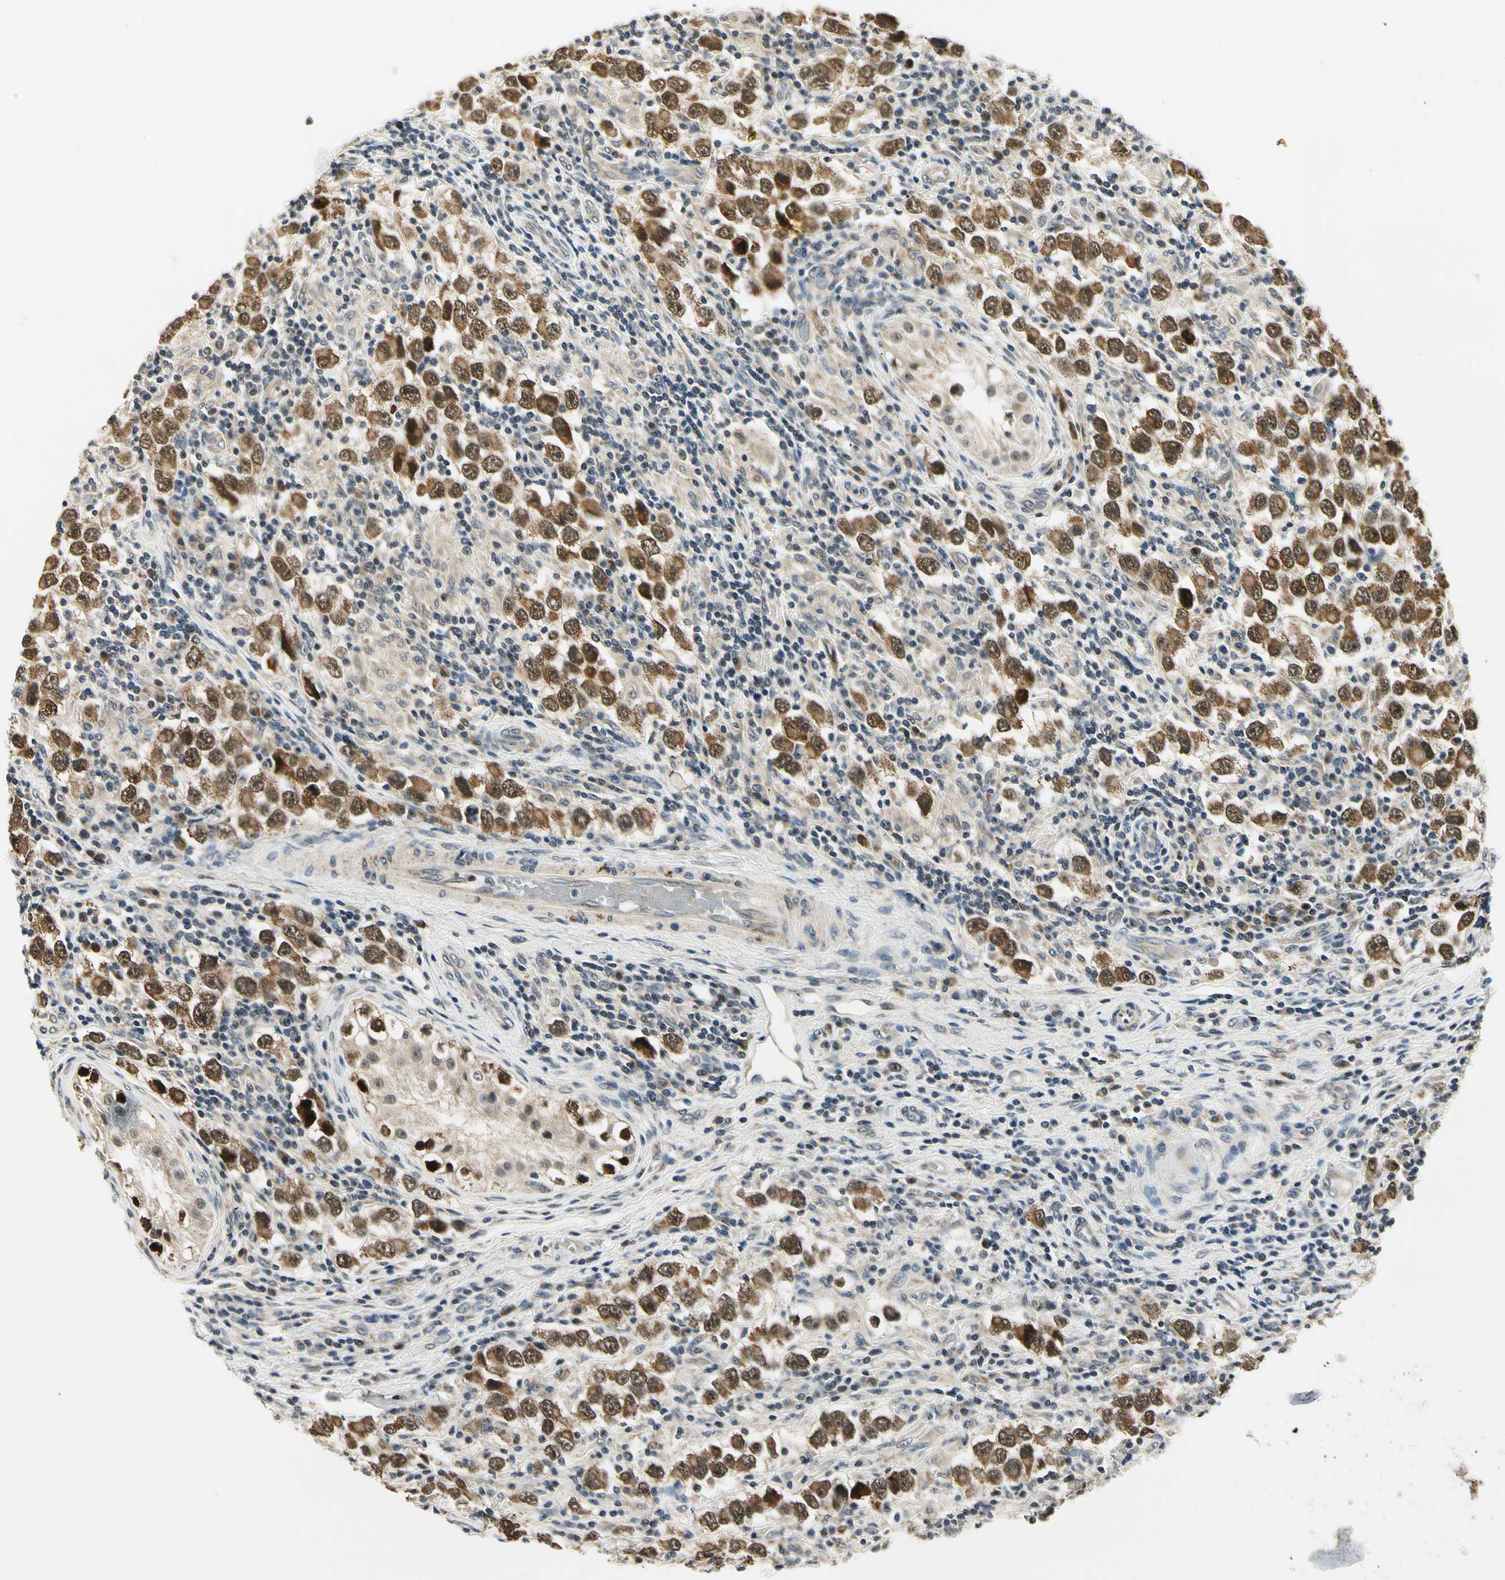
{"staining": {"intensity": "strong", "quantity": ">75%", "location": "cytoplasmic/membranous"}, "tissue": "testis cancer", "cell_type": "Tumor cells", "image_type": "cancer", "snomed": [{"axis": "morphology", "description": "Carcinoma, Embryonal, NOS"}, {"axis": "topography", "description": "Testis"}], "caption": "This is a micrograph of IHC staining of testis cancer, which shows strong expression in the cytoplasmic/membranous of tumor cells.", "gene": "PDK2", "patient": {"sex": "male", "age": 21}}